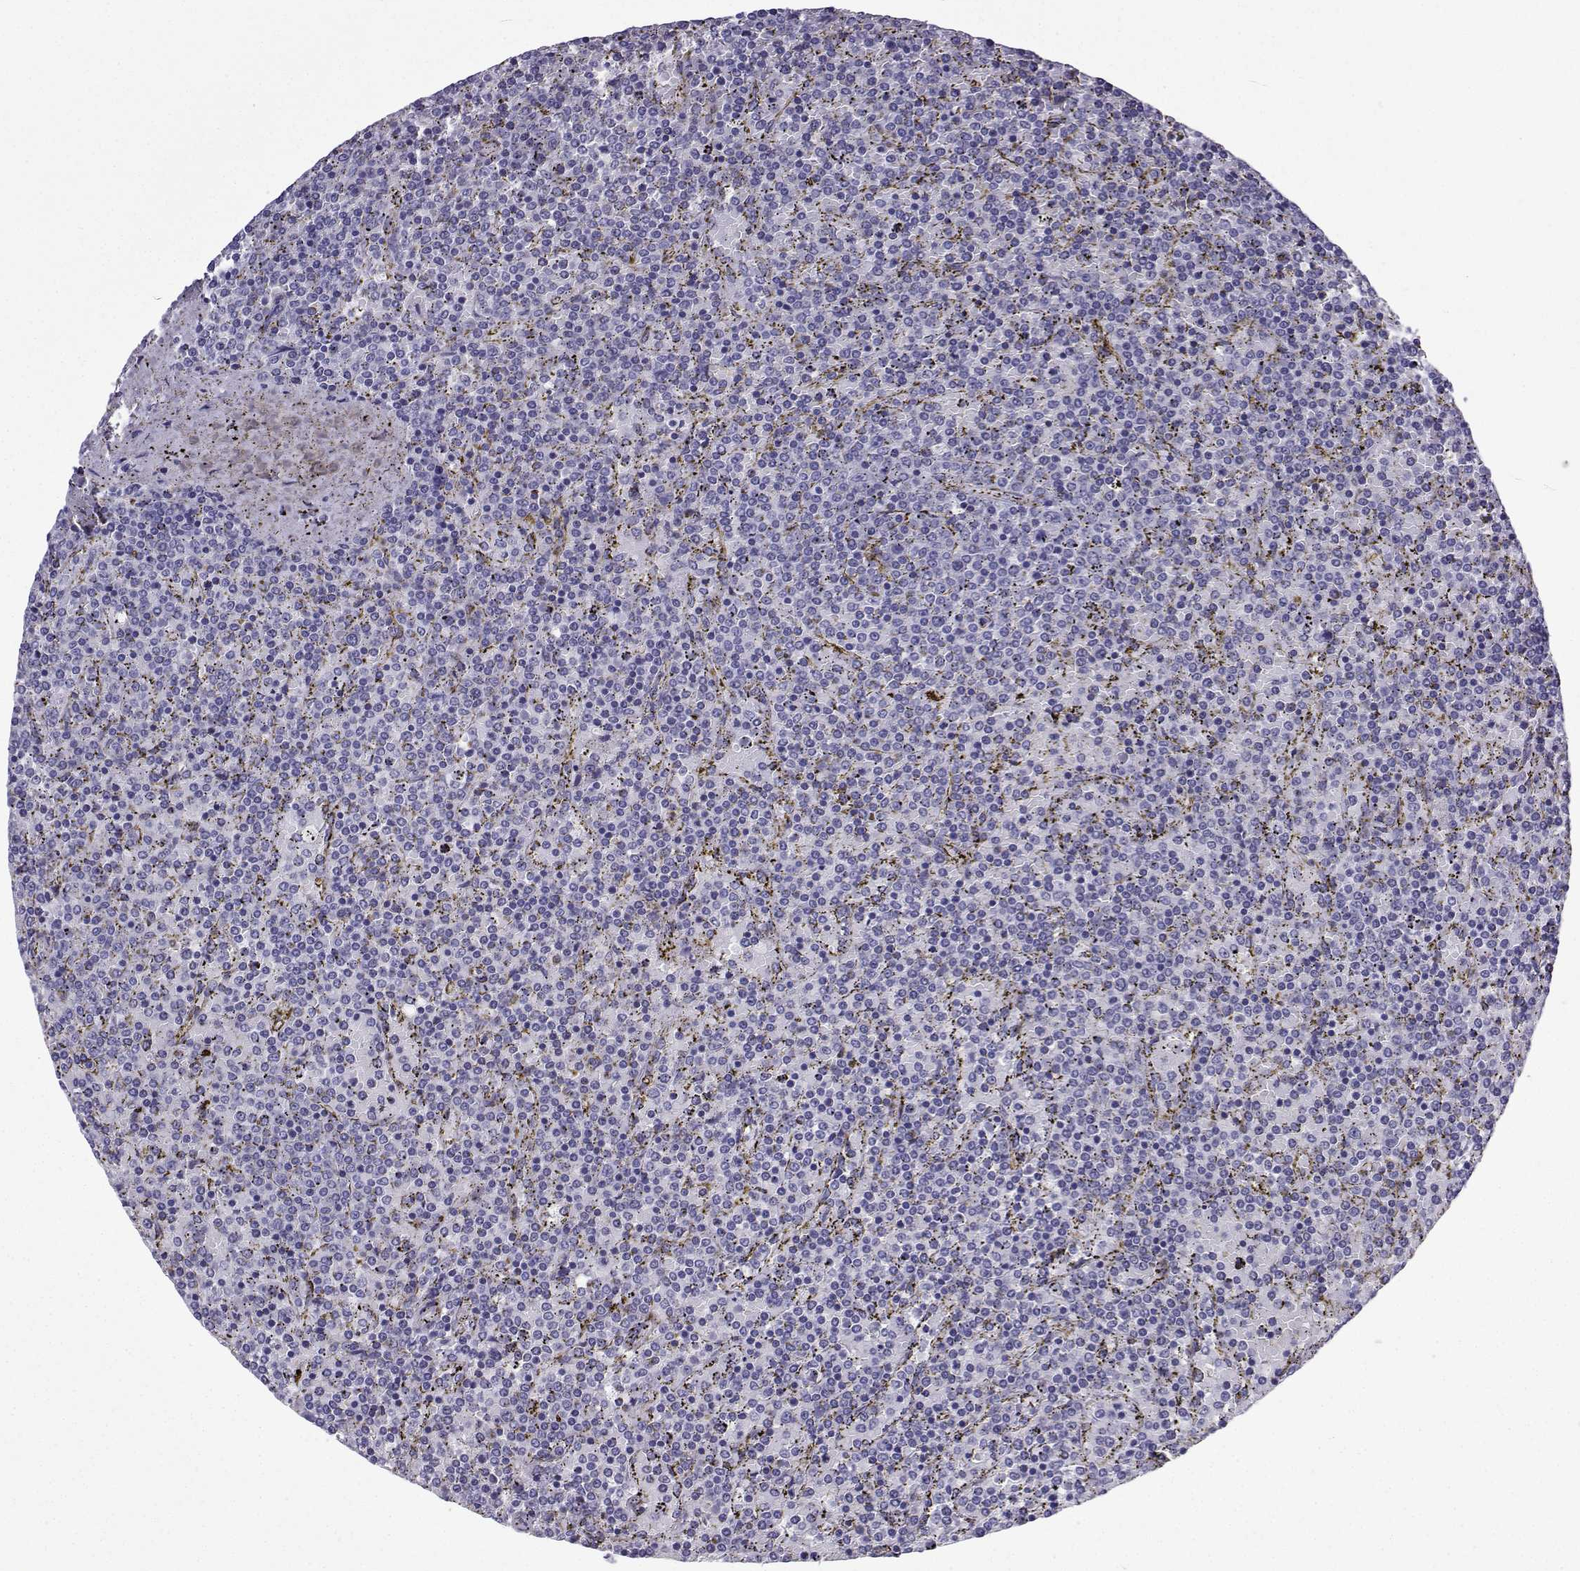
{"staining": {"intensity": "negative", "quantity": "none", "location": "none"}, "tissue": "lymphoma", "cell_type": "Tumor cells", "image_type": "cancer", "snomed": [{"axis": "morphology", "description": "Malignant lymphoma, non-Hodgkin's type, Low grade"}, {"axis": "topography", "description": "Spleen"}], "caption": "Lymphoma was stained to show a protein in brown. There is no significant positivity in tumor cells. Brightfield microscopy of immunohistochemistry (IHC) stained with DAB (3,3'-diaminobenzidine) (brown) and hematoxylin (blue), captured at high magnification.", "gene": "ACRBP", "patient": {"sex": "female", "age": 77}}